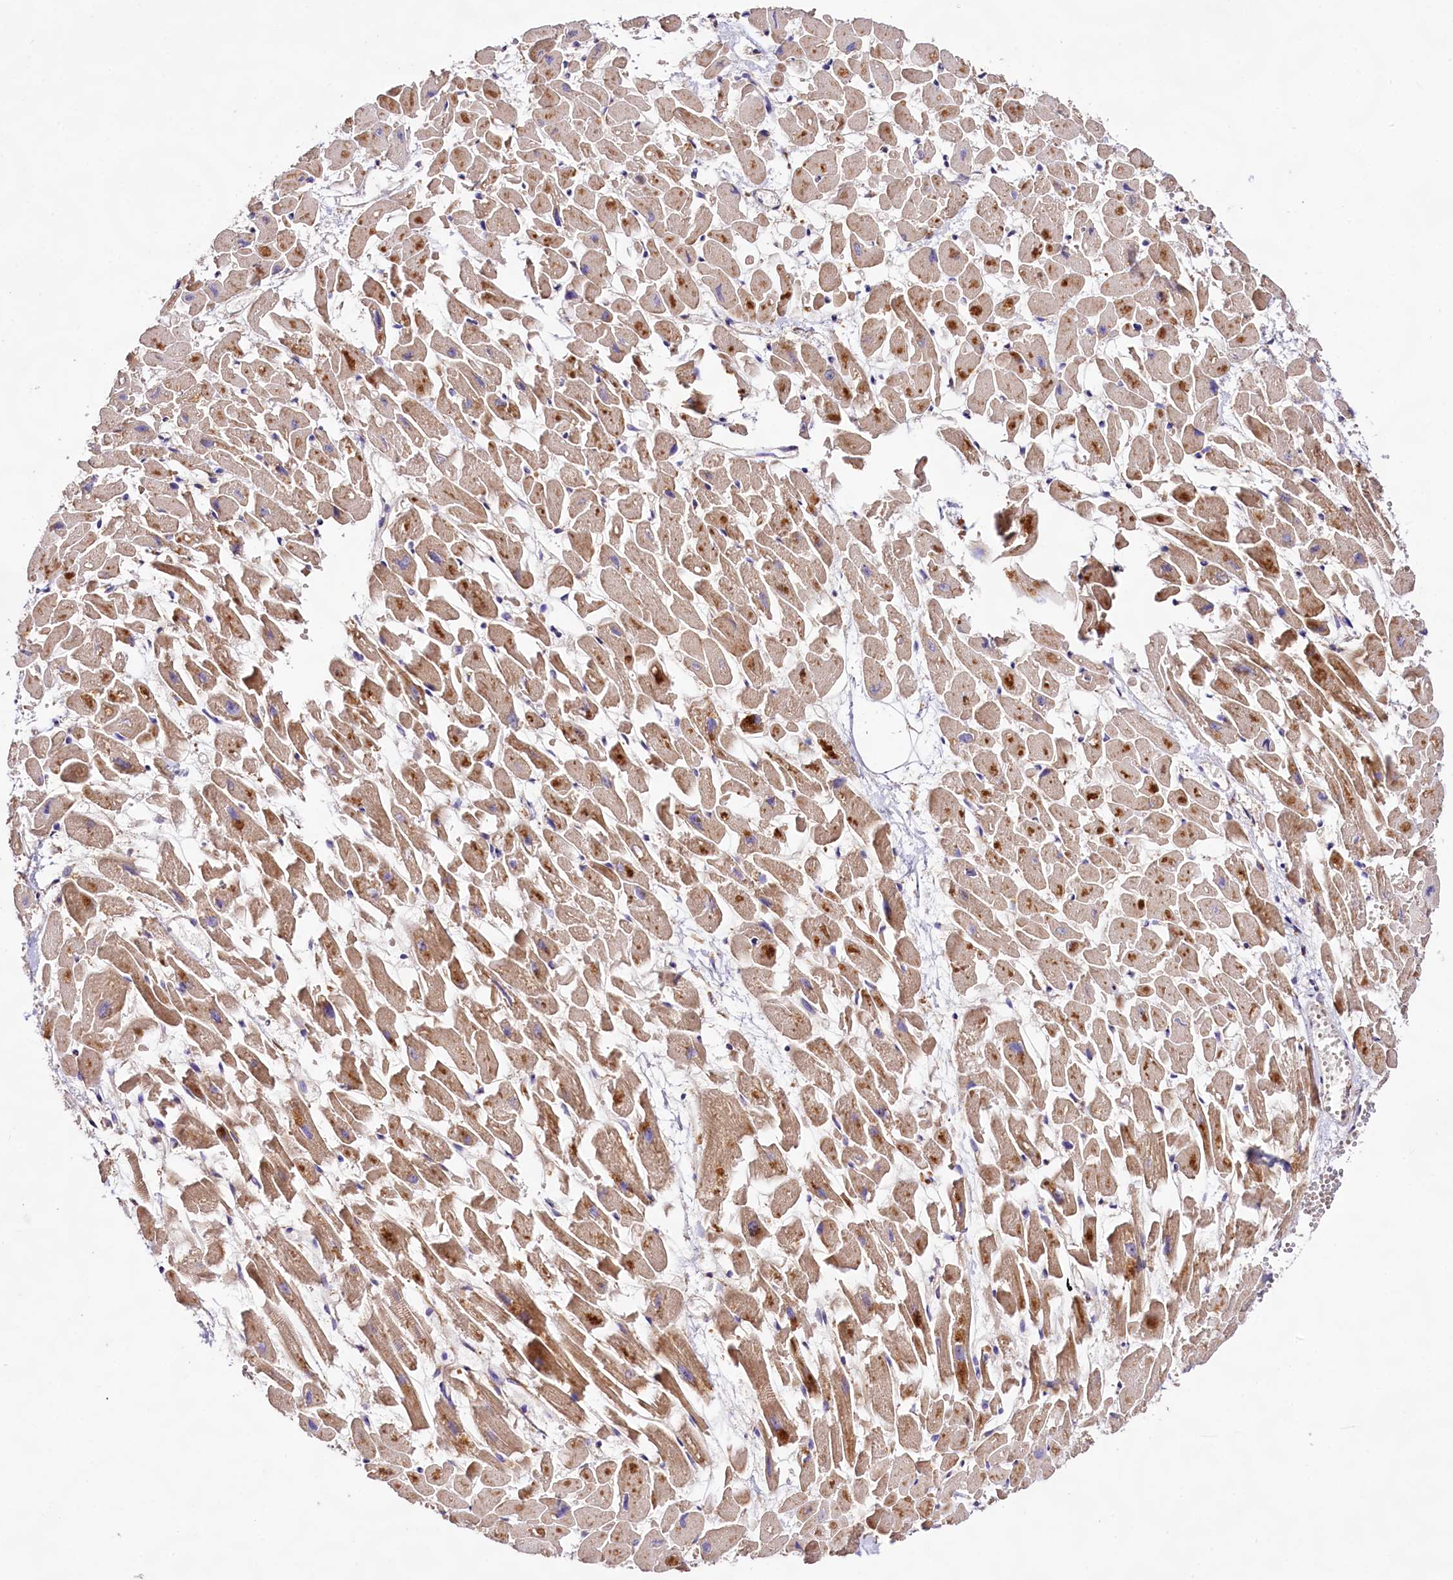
{"staining": {"intensity": "moderate", "quantity": "25%-75%", "location": "cytoplasmic/membranous"}, "tissue": "heart muscle", "cell_type": "Cardiomyocytes", "image_type": "normal", "snomed": [{"axis": "morphology", "description": "Normal tissue, NOS"}, {"axis": "topography", "description": "Heart"}], "caption": "Heart muscle stained for a protein (brown) displays moderate cytoplasmic/membranous positive positivity in about 25%-75% of cardiomyocytes.", "gene": "DMXL2", "patient": {"sex": "female", "age": 64}}